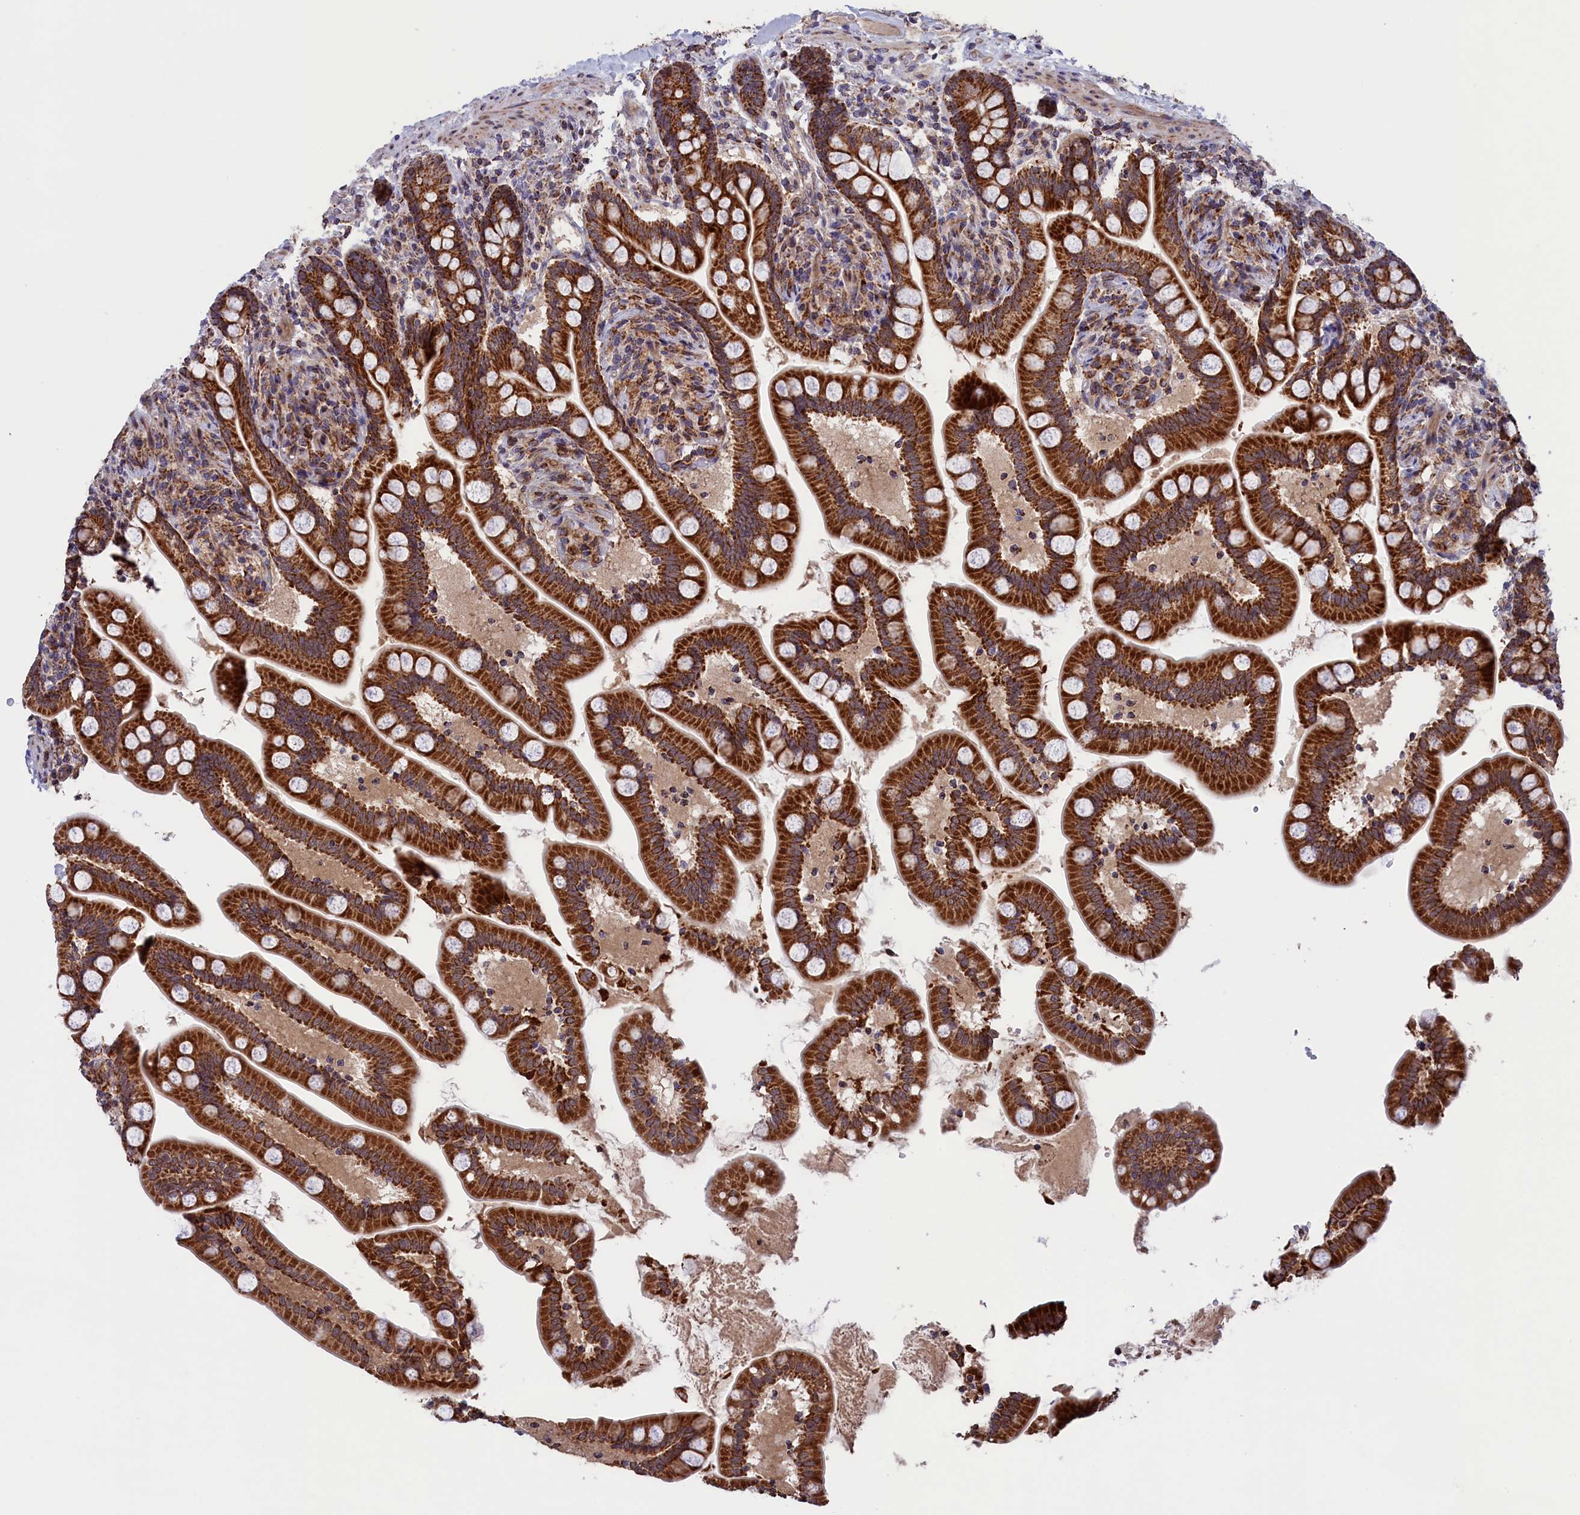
{"staining": {"intensity": "strong", "quantity": ">75%", "location": "cytoplasmic/membranous"}, "tissue": "small intestine", "cell_type": "Glandular cells", "image_type": "normal", "snomed": [{"axis": "morphology", "description": "Normal tissue, NOS"}, {"axis": "topography", "description": "Small intestine"}], "caption": "Immunohistochemistry histopathology image of benign small intestine: human small intestine stained using IHC shows high levels of strong protein expression localized specifically in the cytoplasmic/membranous of glandular cells, appearing as a cytoplasmic/membranous brown color.", "gene": "TIMM44", "patient": {"sex": "female", "age": 64}}